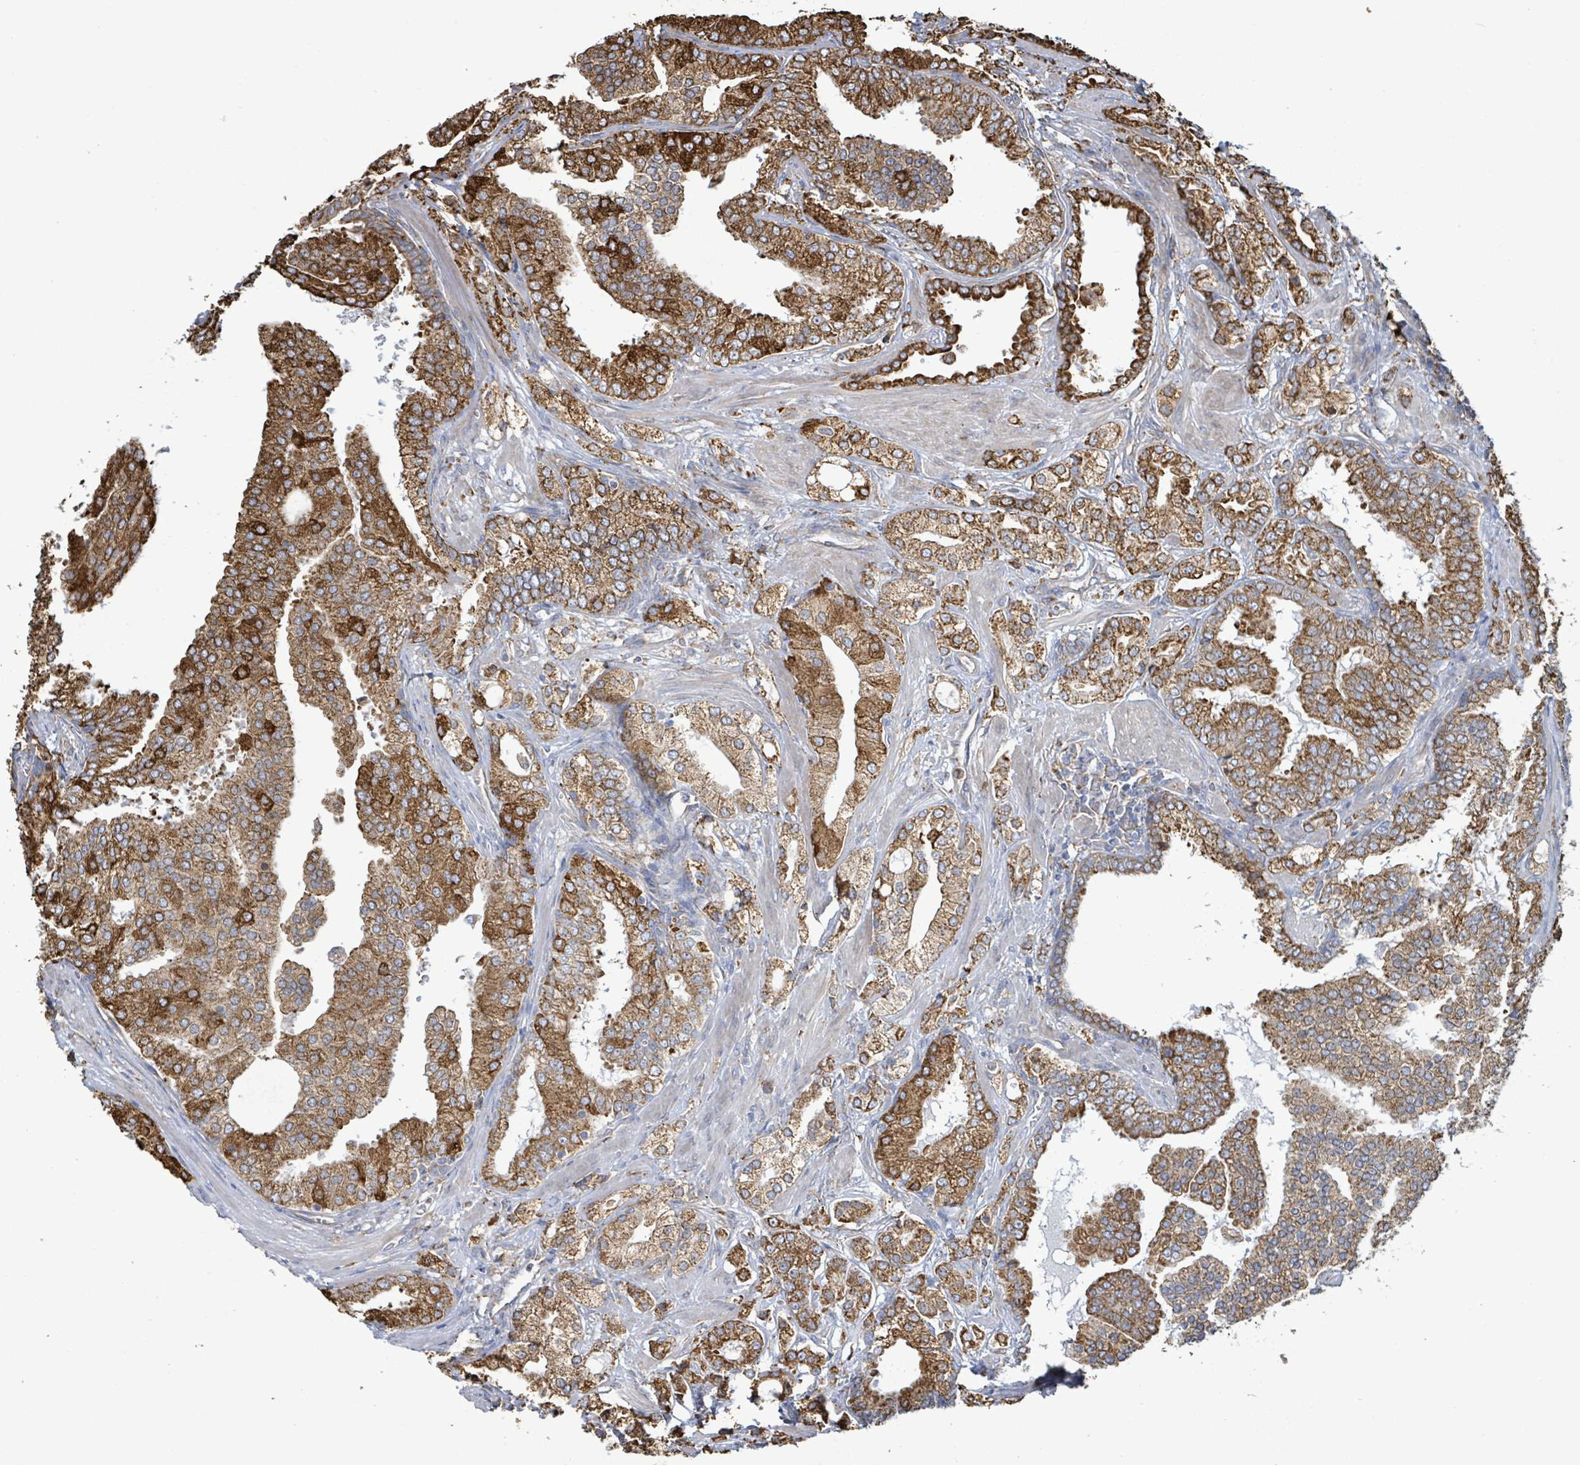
{"staining": {"intensity": "strong", "quantity": "25%-75%", "location": "cytoplasmic/membranous"}, "tissue": "prostate cancer", "cell_type": "Tumor cells", "image_type": "cancer", "snomed": [{"axis": "morphology", "description": "Adenocarcinoma, High grade"}, {"axis": "topography", "description": "Prostate"}], "caption": "Immunohistochemistry (DAB (3,3'-diaminobenzidine)) staining of high-grade adenocarcinoma (prostate) demonstrates strong cytoplasmic/membranous protein positivity in approximately 25%-75% of tumor cells.", "gene": "RFPL4A", "patient": {"sex": "male", "age": 50}}